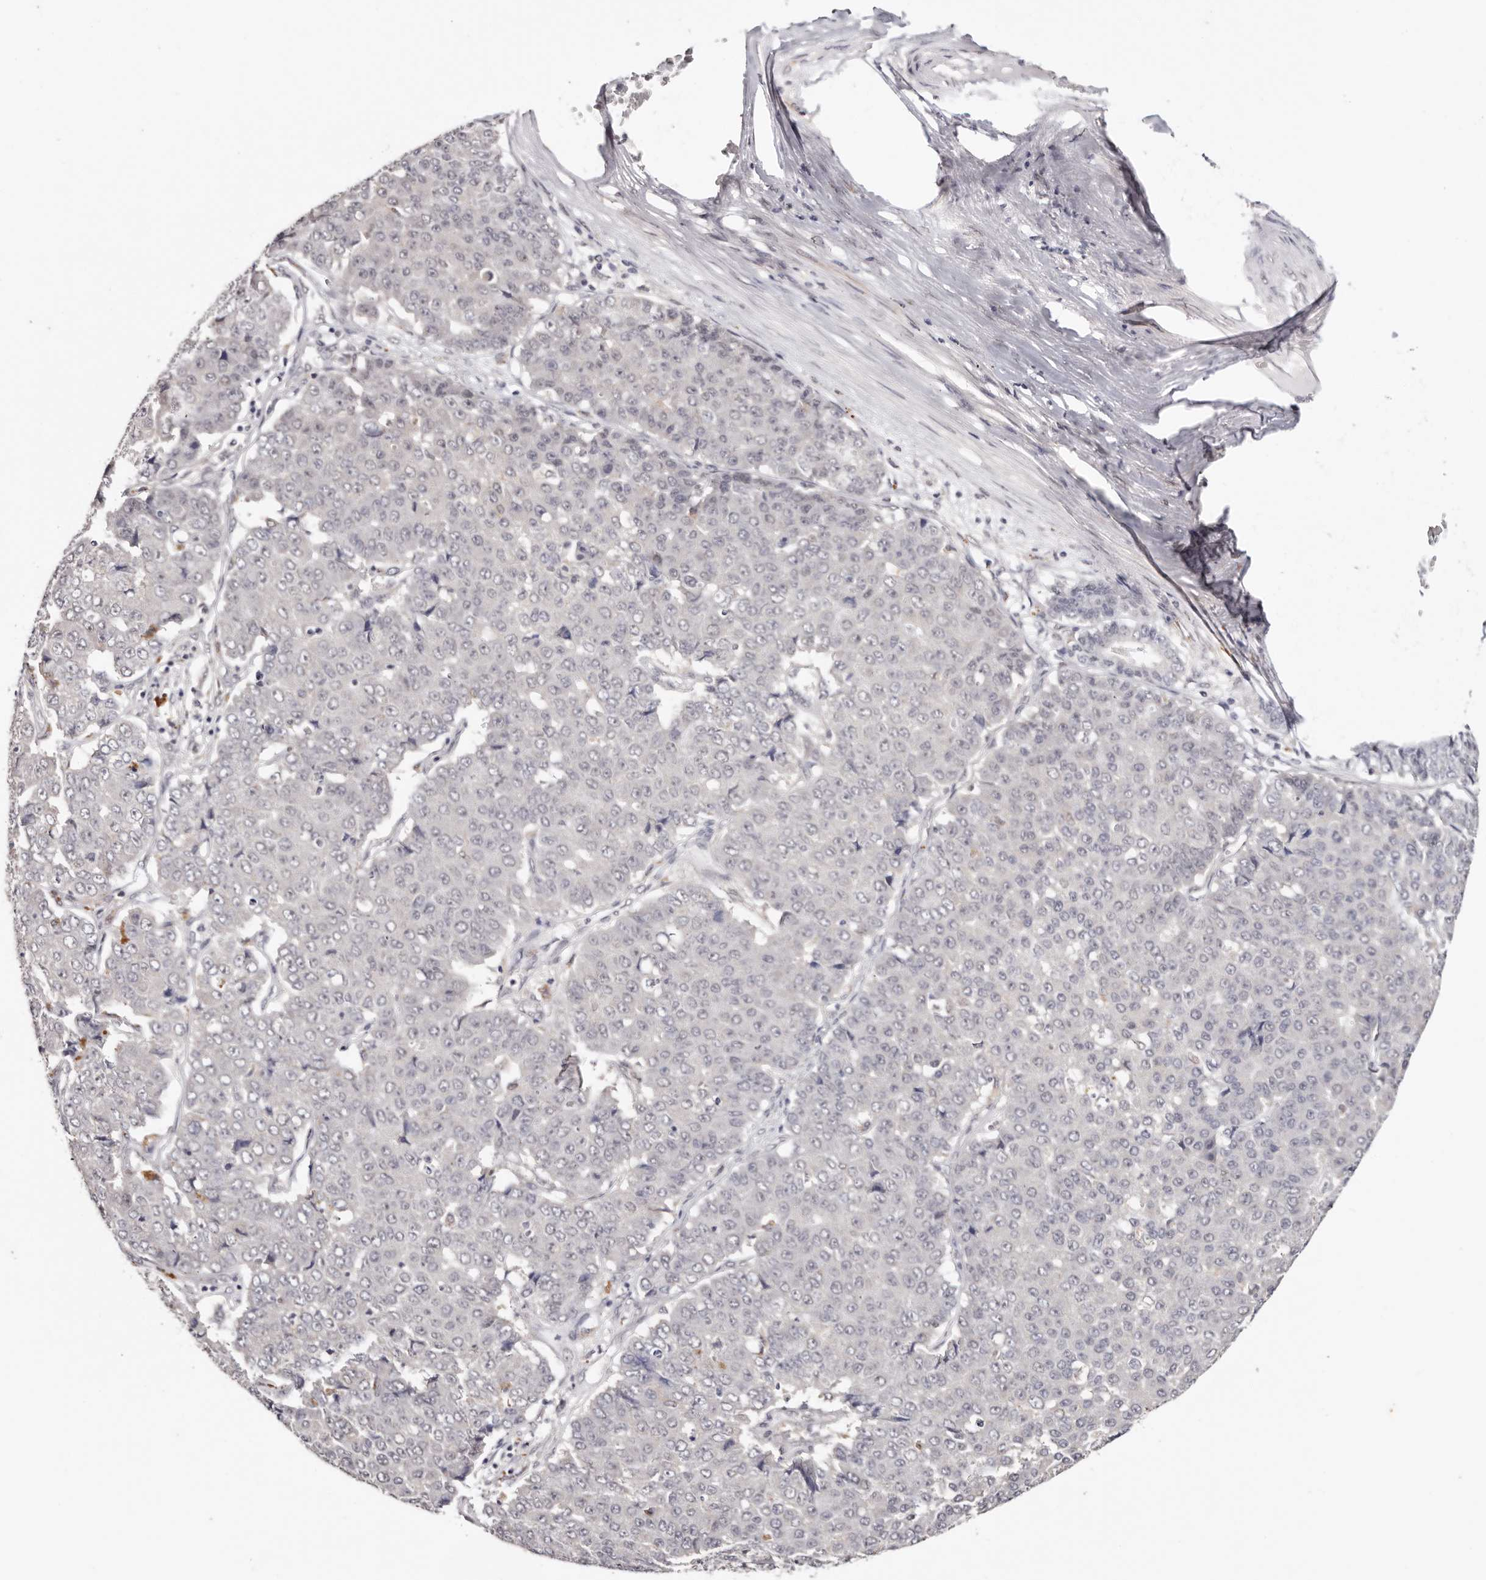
{"staining": {"intensity": "negative", "quantity": "none", "location": "none"}, "tissue": "pancreatic cancer", "cell_type": "Tumor cells", "image_type": "cancer", "snomed": [{"axis": "morphology", "description": "Adenocarcinoma, NOS"}, {"axis": "topography", "description": "Pancreas"}], "caption": "High power microscopy image of an immunohistochemistry histopathology image of pancreatic cancer, revealing no significant staining in tumor cells. (DAB (3,3'-diaminobenzidine) IHC visualized using brightfield microscopy, high magnification).", "gene": "TYW3", "patient": {"sex": "male", "age": 50}}